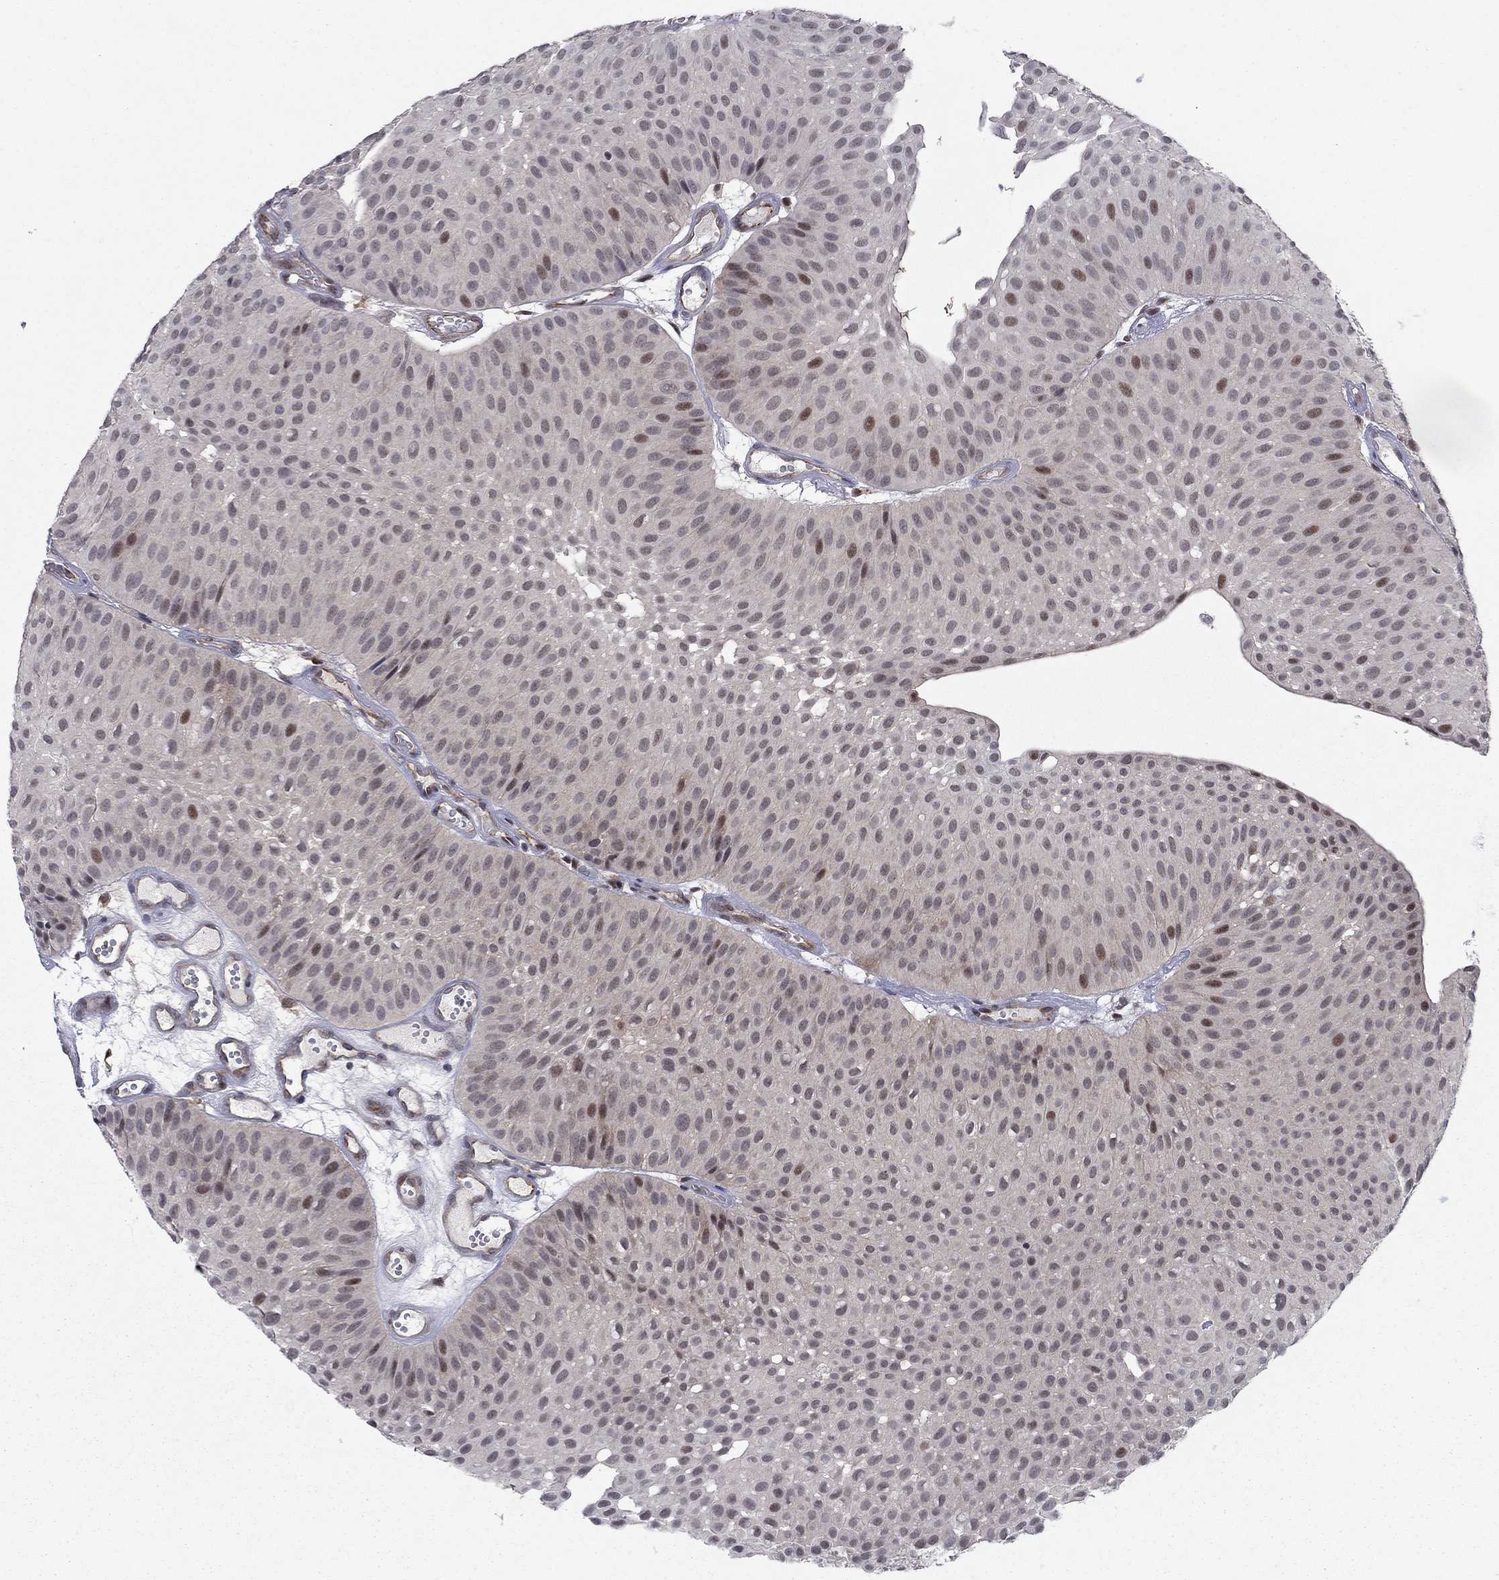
{"staining": {"intensity": "moderate", "quantity": "<25%", "location": "nuclear"}, "tissue": "urothelial cancer", "cell_type": "Tumor cells", "image_type": "cancer", "snomed": [{"axis": "morphology", "description": "Urothelial carcinoma, Low grade"}, {"axis": "topography", "description": "Urinary bladder"}], "caption": "Low-grade urothelial carcinoma was stained to show a protein in brown. There is low levels of moderate nuclear positivity in about <25% of tumor cells.", "gene": "PSMC1", "patient": {"sex": "male", "age": 64}}